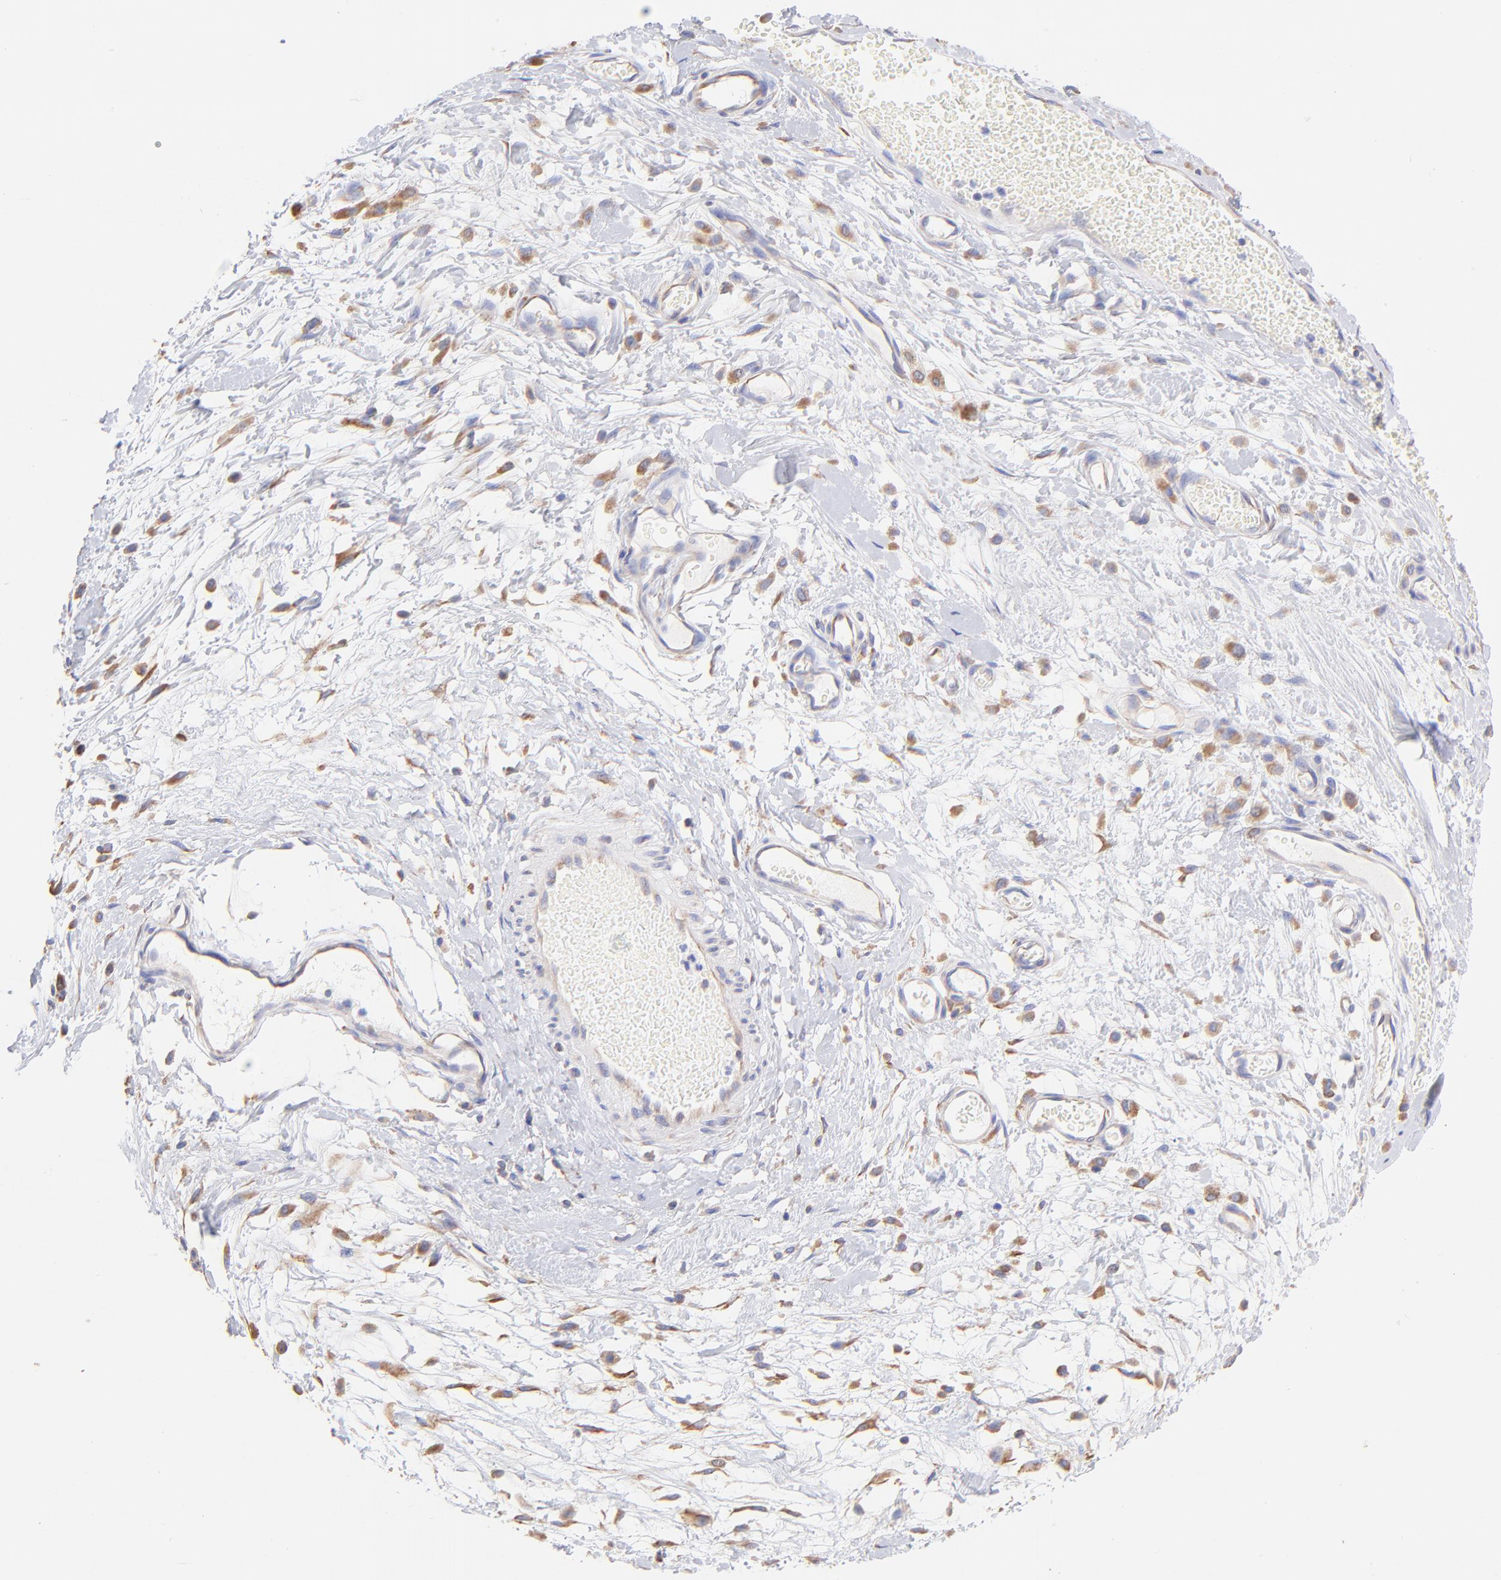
{"staining": {"intensity": "moderate", "quantity": ">75%", "location": "cytoplasmic/membranous"}, "tissue": "melanoma", "cell_type": "Tumor cells", "image_type": "cancer", "snomed": [{"axis": "morphology", "description": "Malignant melanoma, Metastatic site"}, {"axis": "topography", "description": "Lymph node"}], "caption": "Melanoma was stained to show a protein in brown. There is medium levels of moderate cytoplasmic/membranous positivity in approximately >75% of tumor cells.", "gene": "RPL30", "patient": {"sex": "male", "age": 59}}